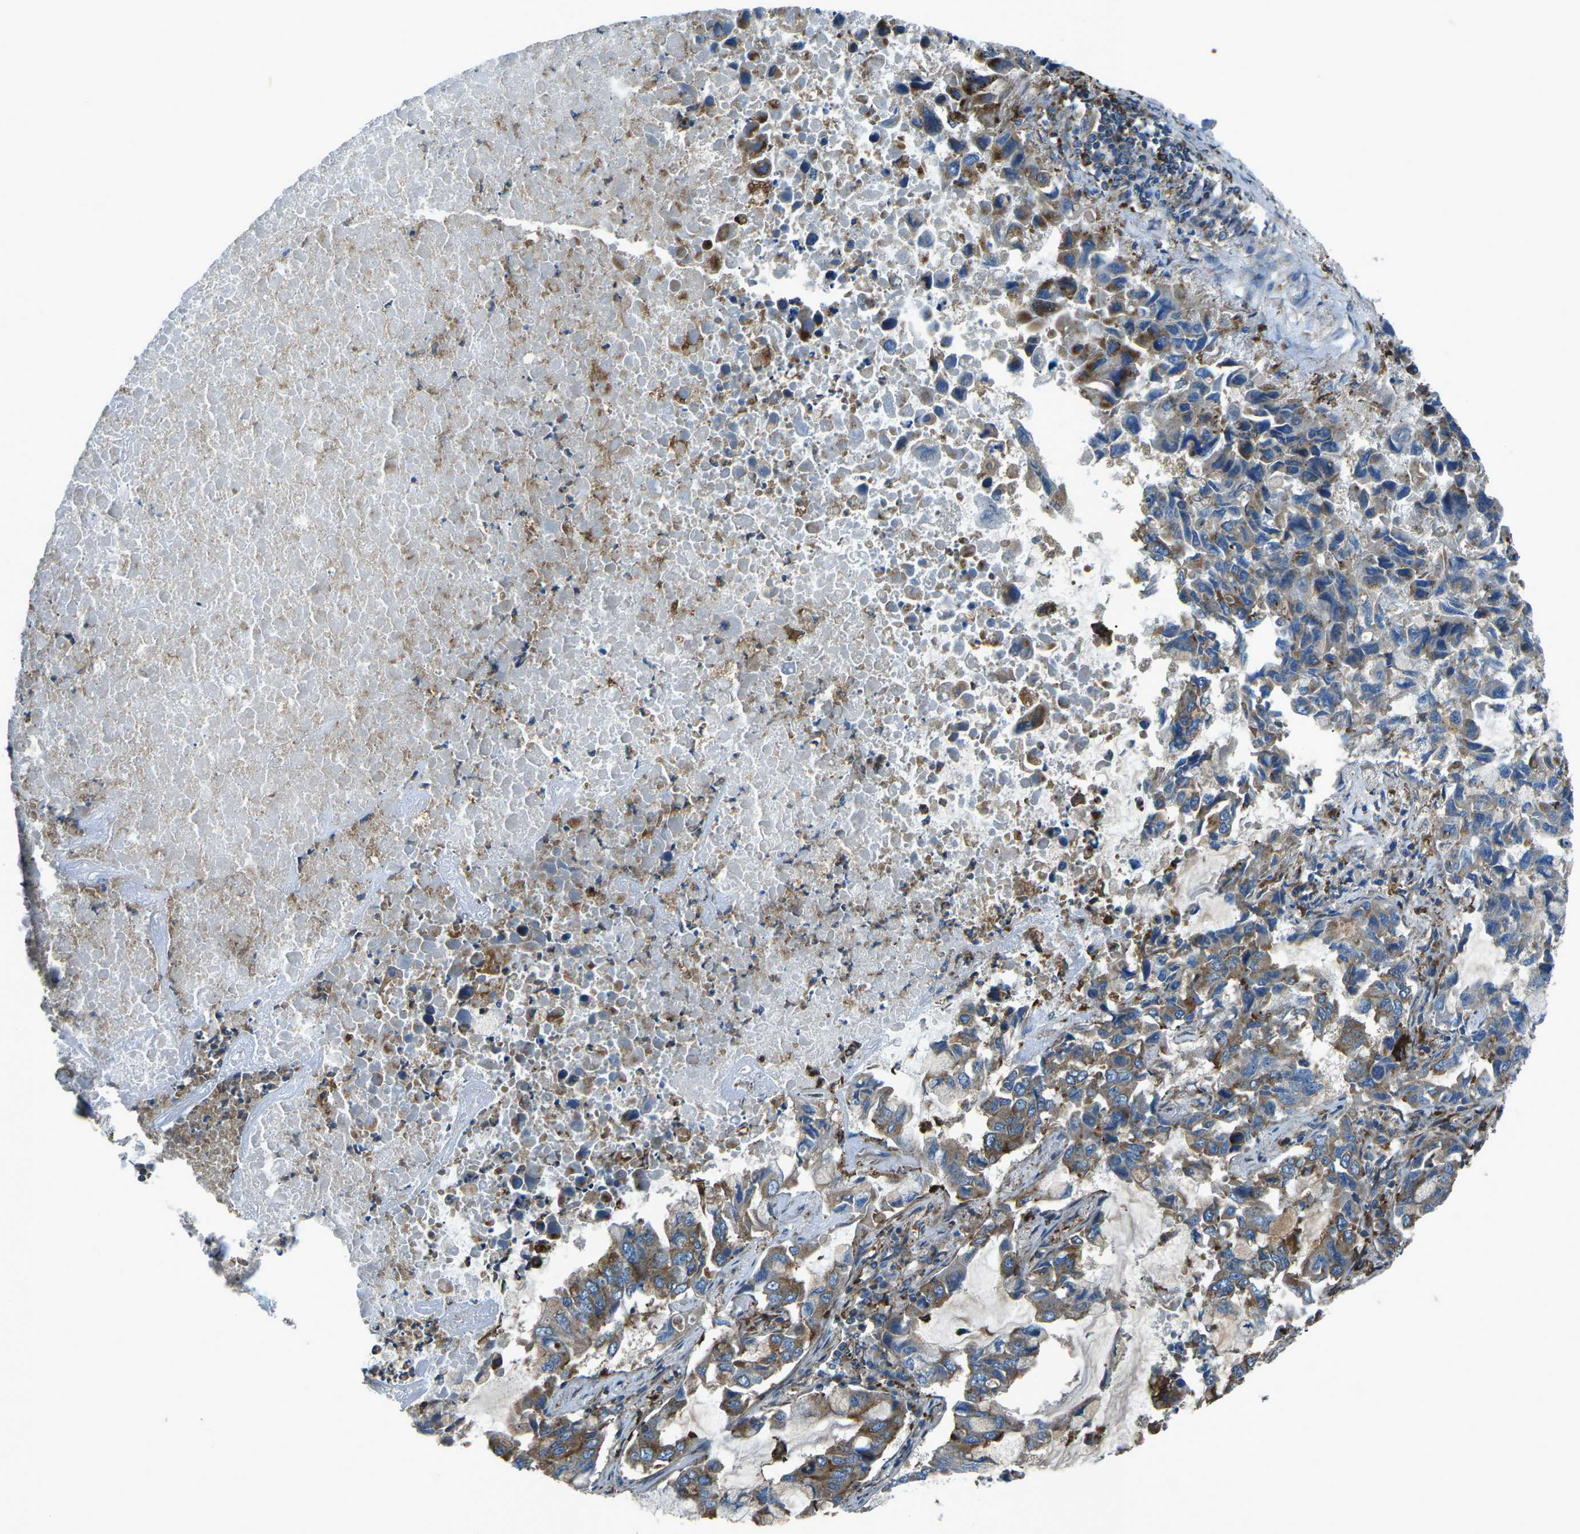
{"staining": {"intensity": "moderate", "quantity": "25%-75%", "location": "cytoplasmic/membranous"}, "tissue": "lung cancer", "cell_type": "Tumor cells", "image_type": "cancer", "snomed": [{"axis": "morphology", "description": "Adenocarcinoma, NOS"}, {"axis": "topography", "description": "Lung"}], "caption": "An image showing moderate cytoplasmic/membranous positivity in about 25%-75% of tumor cells in adenocarcinoma (lung), as visualized by brown immunohistochemical staining.", "gene": "CDK17", "patient": {"sex": "male", "age": 64}}